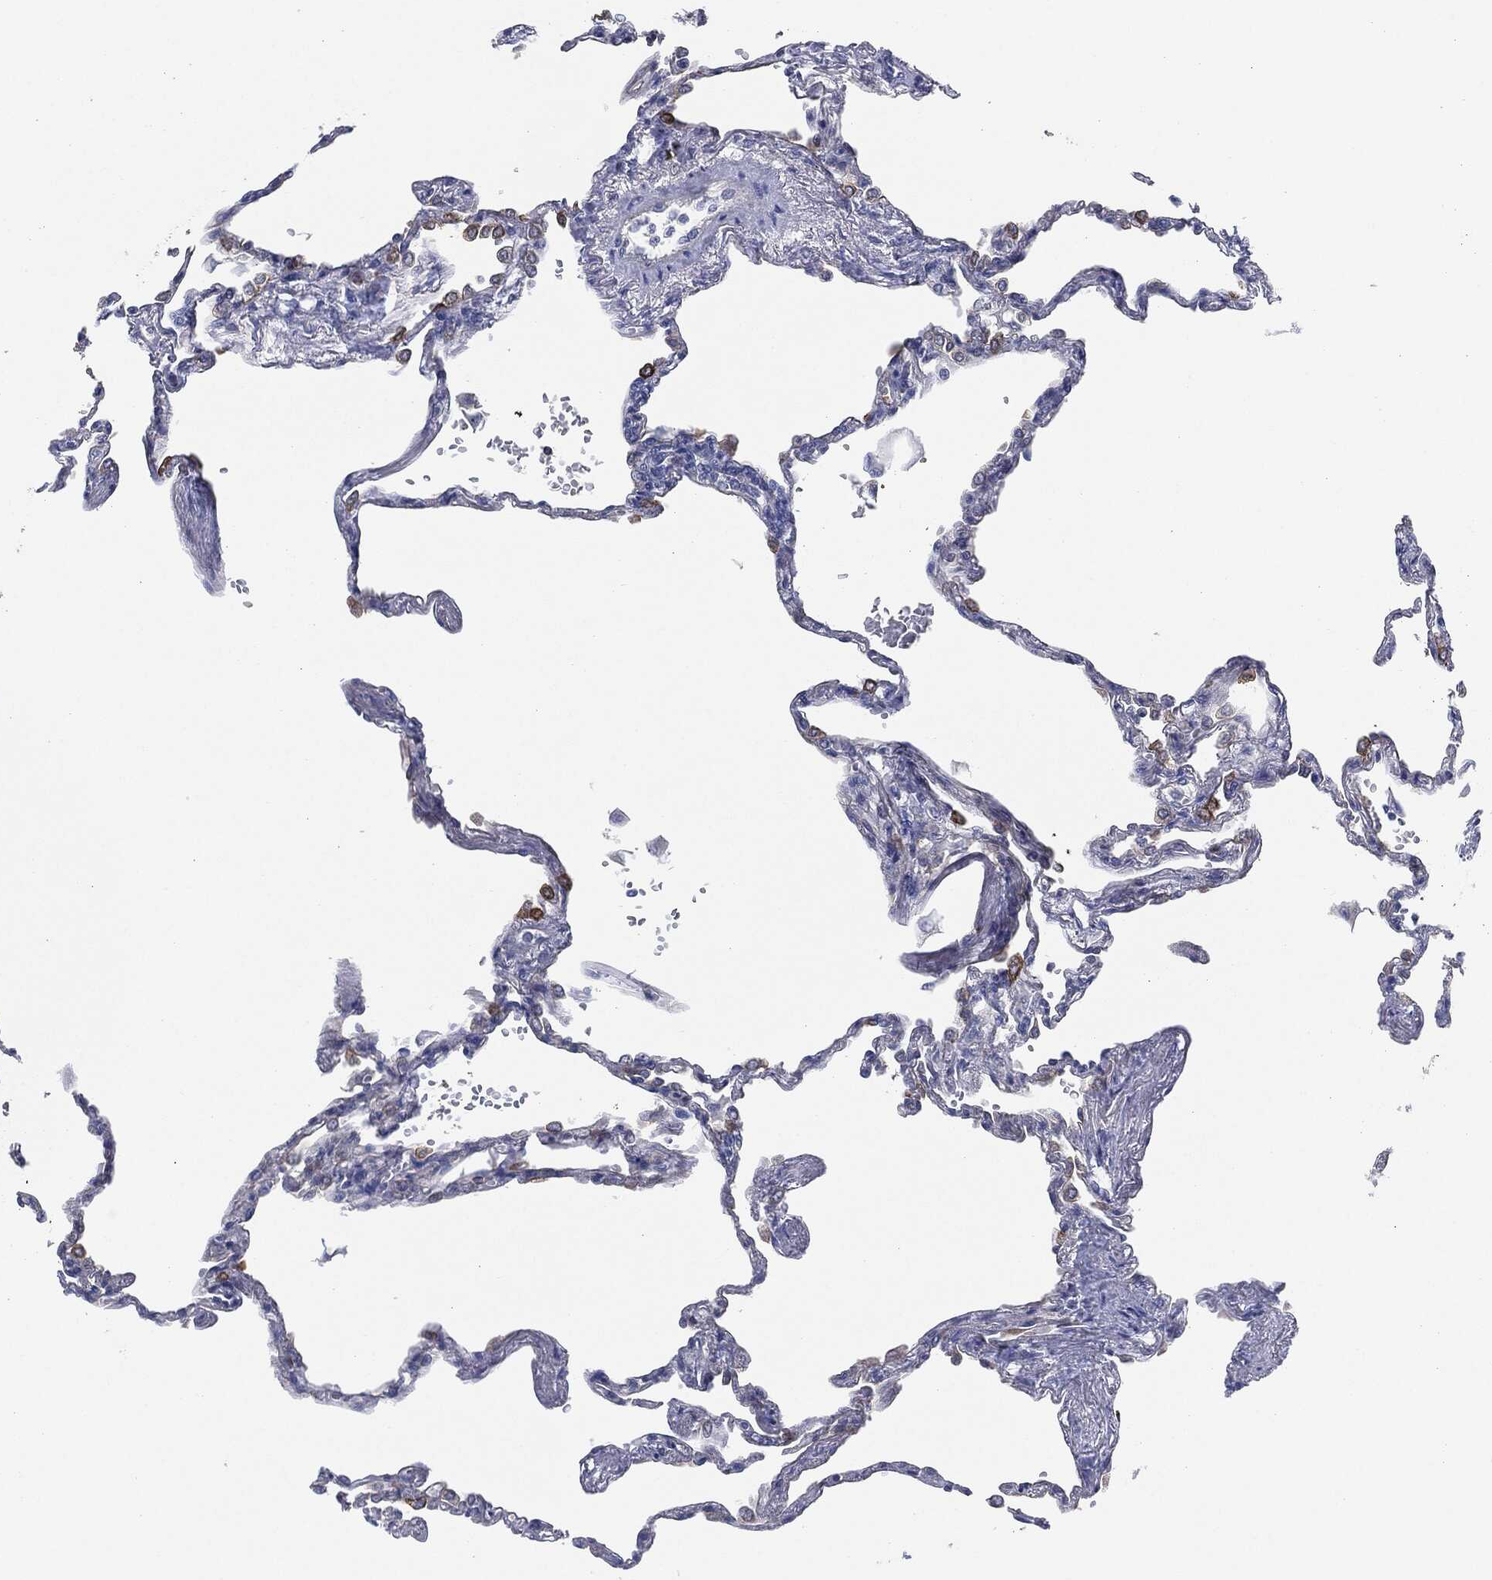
{"staining": {"intensity": "negative", "quantity": "none", "location": "none"}, "tissue": "lung", "cell_type": "Alveolar cells", "image_type": "normal", "snomed": [{"axis": "morphology", "description": "Normal tissue, NOS"}, {"axis": "topography", "description": "Lung"}], "caption": "Immunohistochemical staining of normal lung exhibits no significant staining in alveolar cells. (DAB immunohistochemistry, high magnification).", "gene": "SHROOM2", "patient": {"sex": "male", "age": 78}}